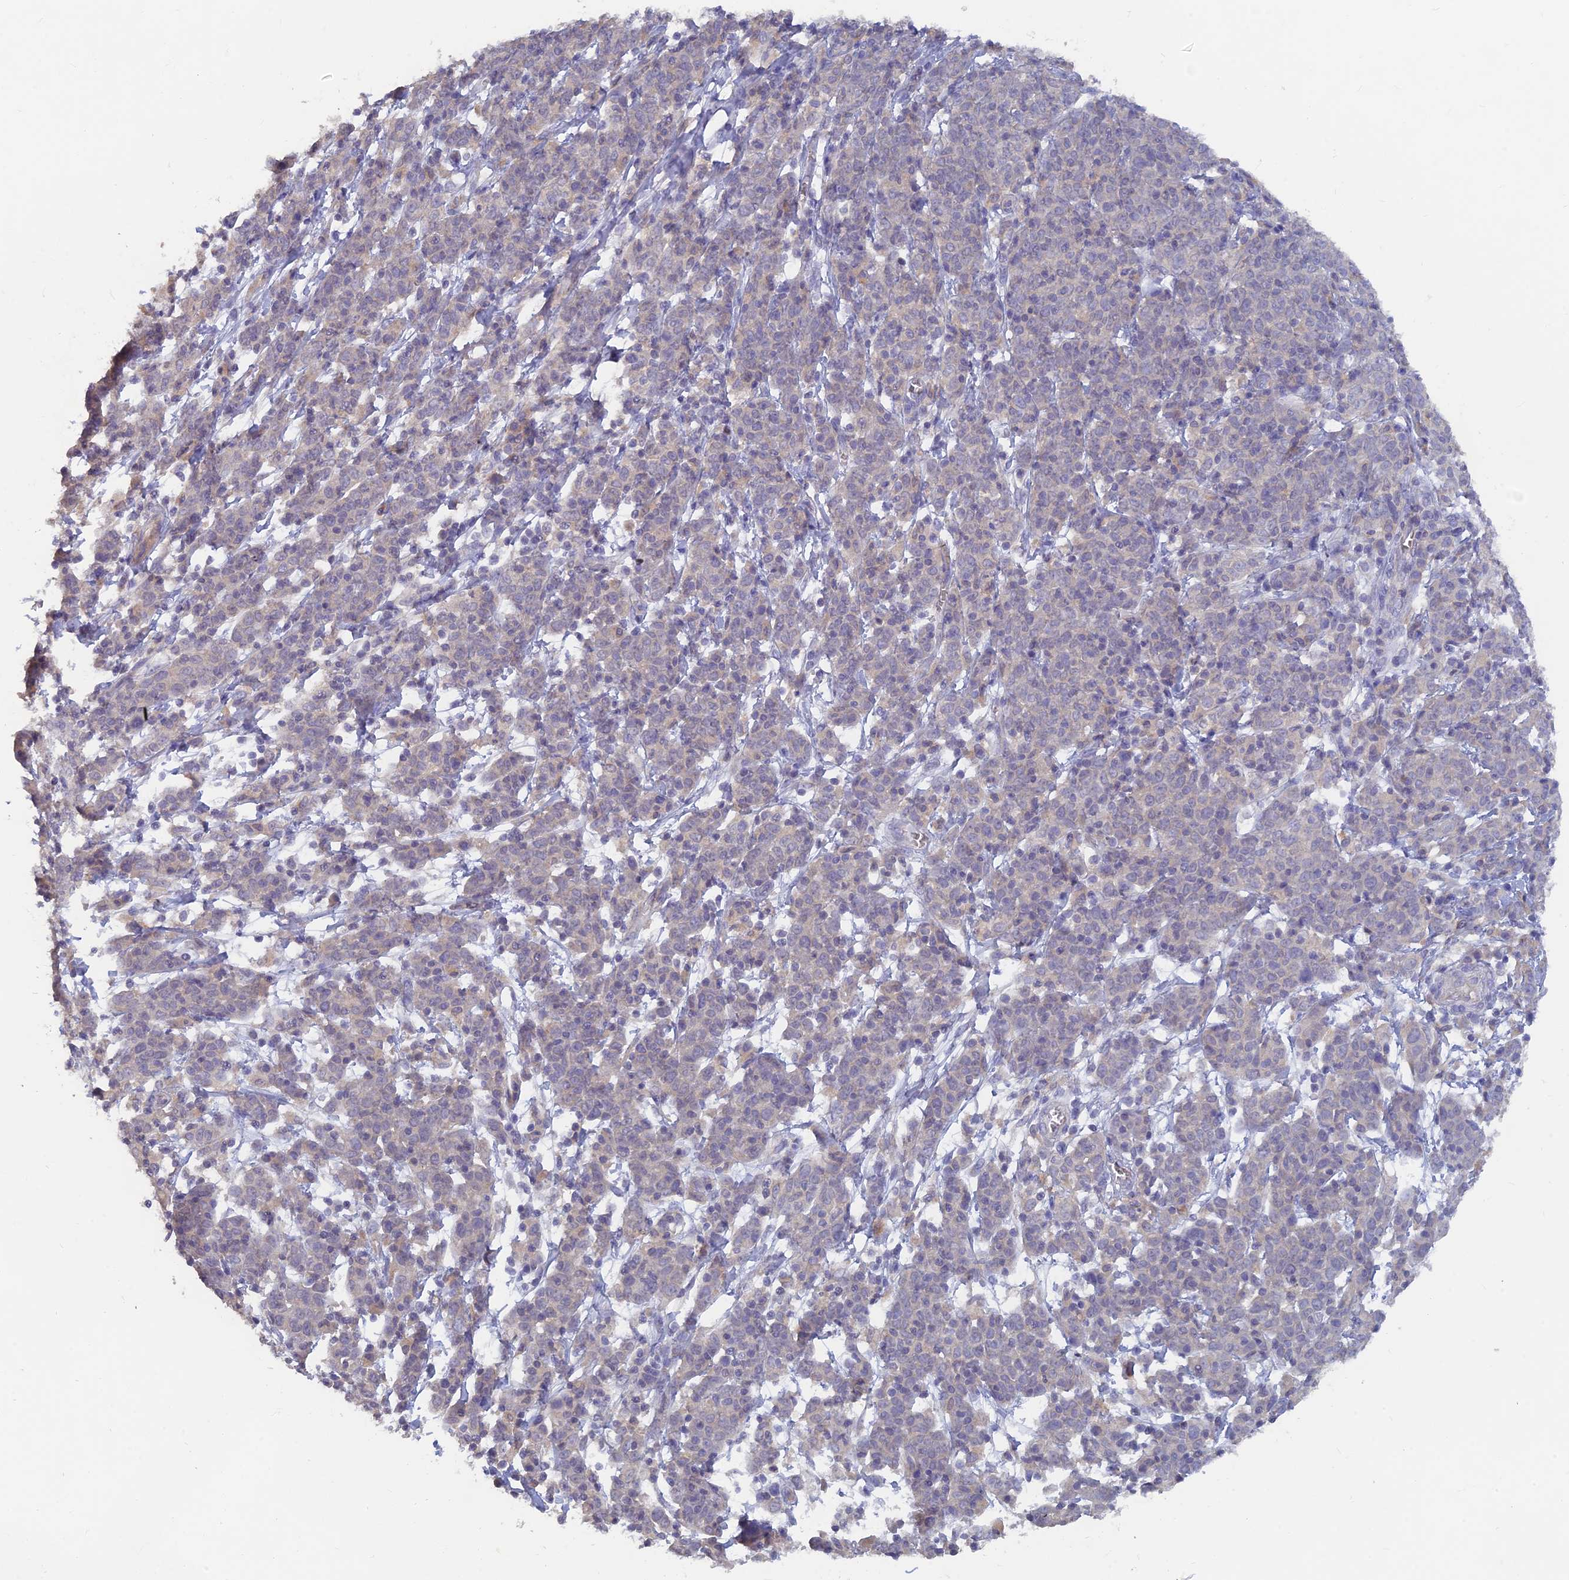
{"staining": {"intensity": "weak", "quantity": "<25%", "location": "cytoplasmic/membranous"}, "tissue": "cervical cancer", "cell_type": "Tumor cells", "image_type": "cancer", "snomed": [{"axis": "morphology", "description": "Squamous cell carcinoma, NOS"}, {"axis": "topography", "description": "Cervix"}], "caption": "Cervical squamous cell carcinoma stained for a protein using IHC exhibits no expression tumor cells.", "gene": "ARRDC1", "patient": {"sex": "female", "age": 67}}